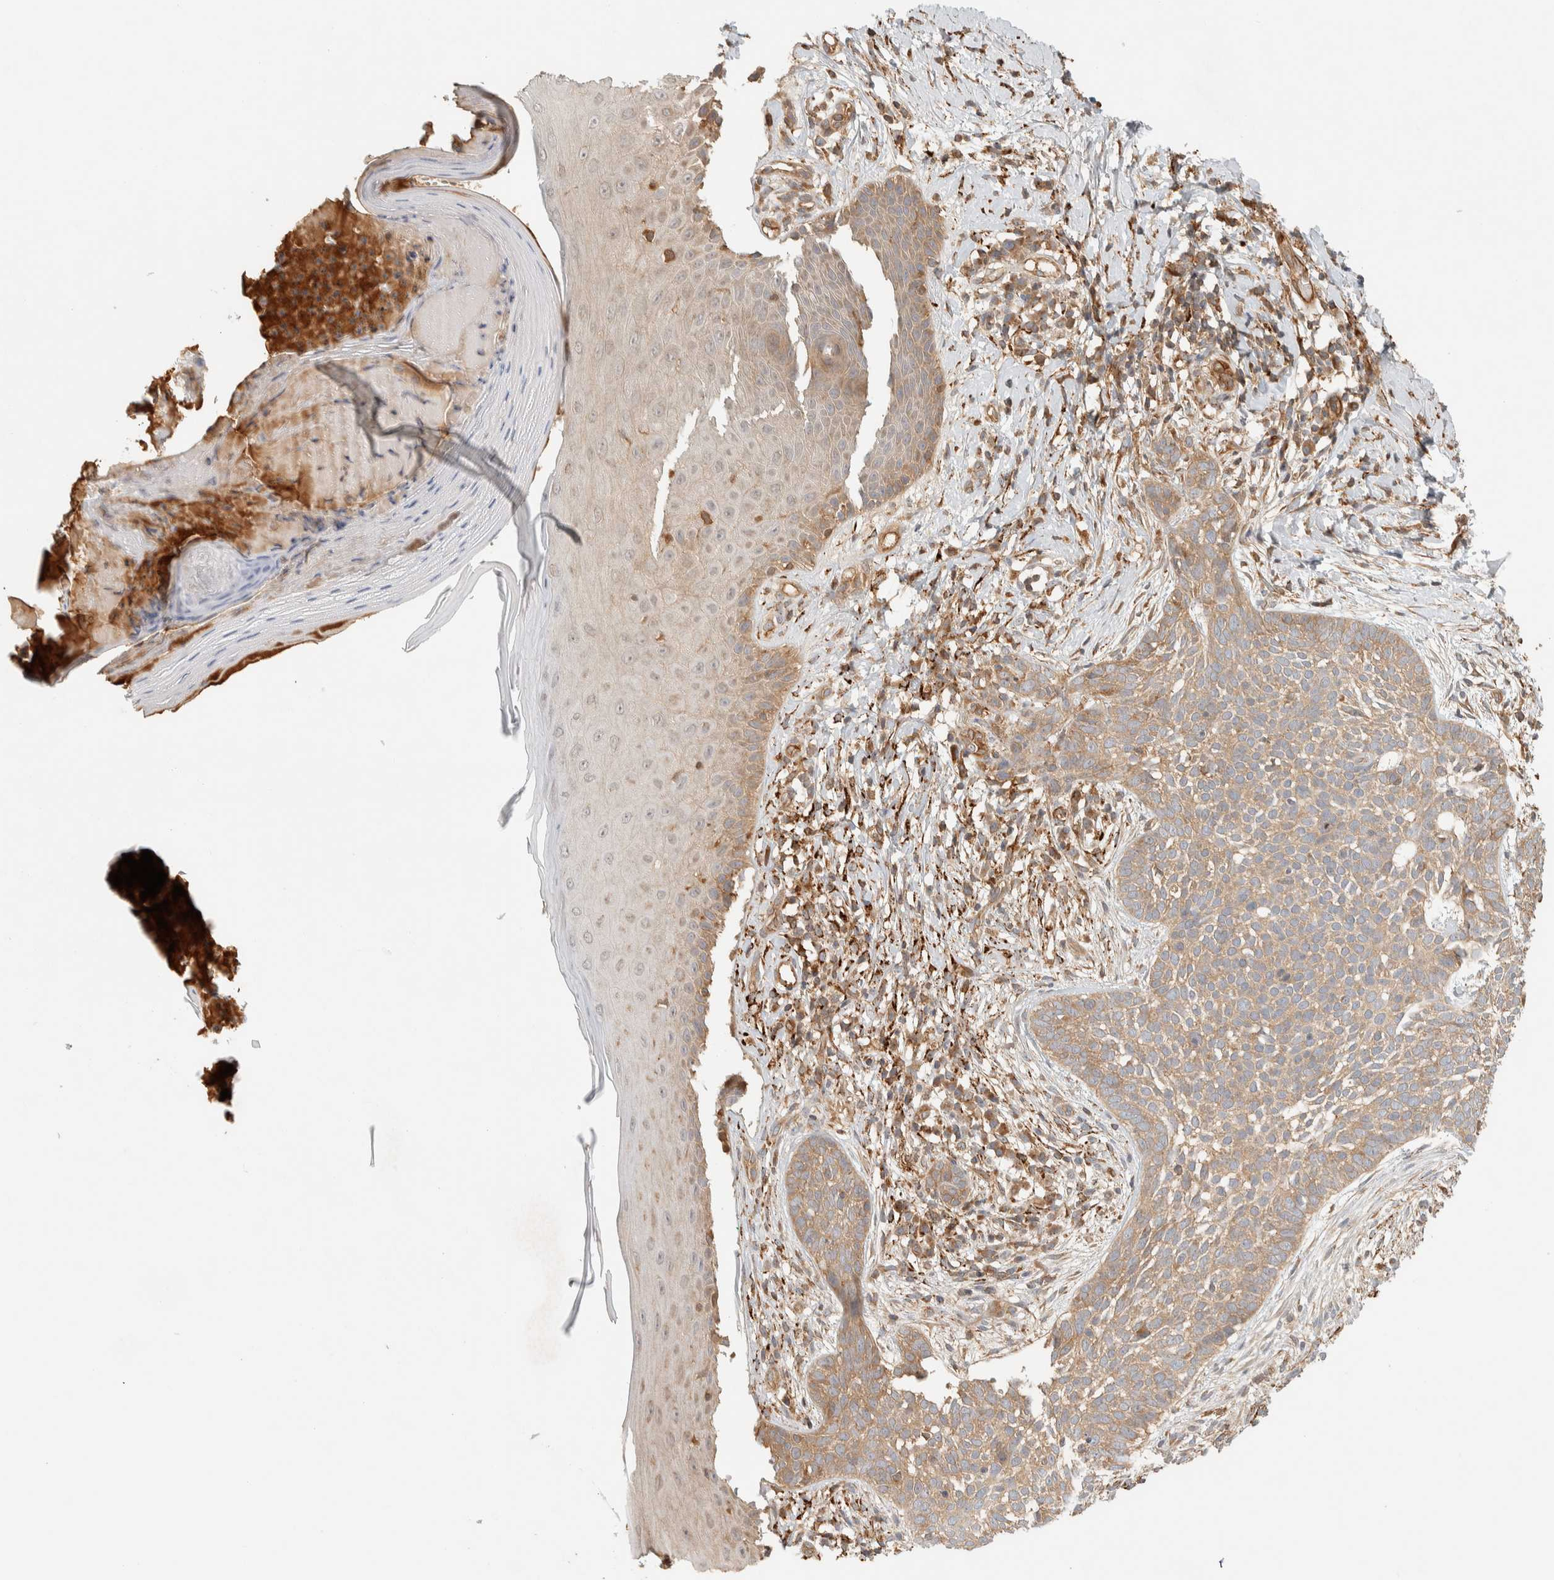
{"staining": {"intensity": "weak", "quantity": ">75%", "location": "cytoplasmic/membranous"}, "tissue": "skin cancer", "cell_type": "Tumor cells", "image_type": "cancer", "snomed": [{"axis": "morphology", "description": "Normal tissue, NOS"}, {"axis": "morphology", "description": "Basal cell carcinoma"}, {"axis": "topography", "description": "Skin"}], "caption": "Brown immunohistochemical staining in basal cell carcinoma (skin) exhibits weak cytoplasmic/membranous staining in approximately >75% of tumor cells. The staining was performed using DAB (3,3'-diaminobenzidine), with brown indicating positive protein expression. Nuclei are stained blue with hematoxylin.", "gene": "FAM167A", "patient": {"sex": "male", "age": 67}}